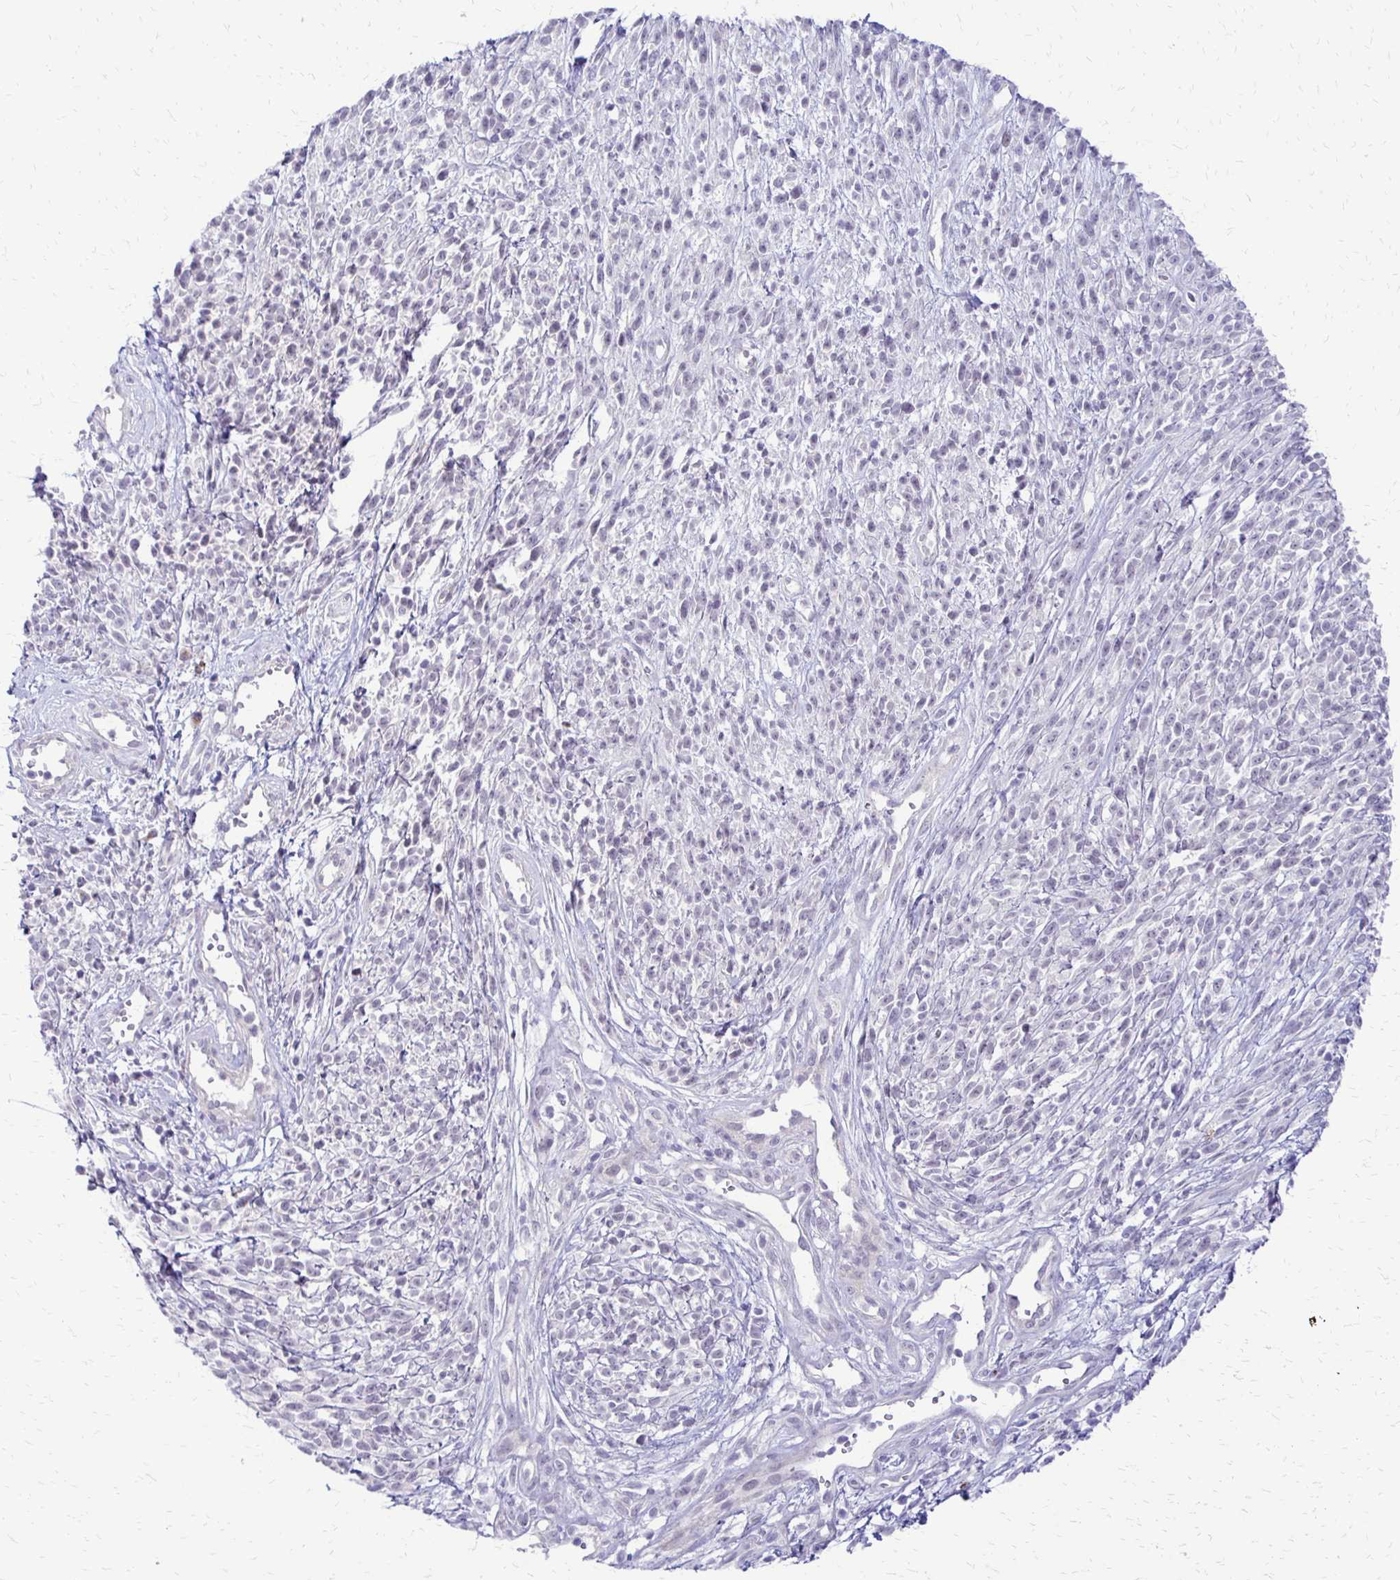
{"staining": {"intensity": "negative", "quantity": "none", "location": "none"}, "tissue": "melanoma", "cell_type": "Tumor cells", "image_type": "cancer", "snomed": [{"axis": "morphology", "description": "Malignant melanoma, NOS"}, {"axis": "topography", "description": "Skin"}, {"axis": "topography", "description": "Skin of trunk"}], "caption": "High power microscopy histopathology image of an IHC image of melanoma, revealing no significant positivity in tumor cells.", "gene": "EPYC", "patient": {"sex": "male", "age": 74}}